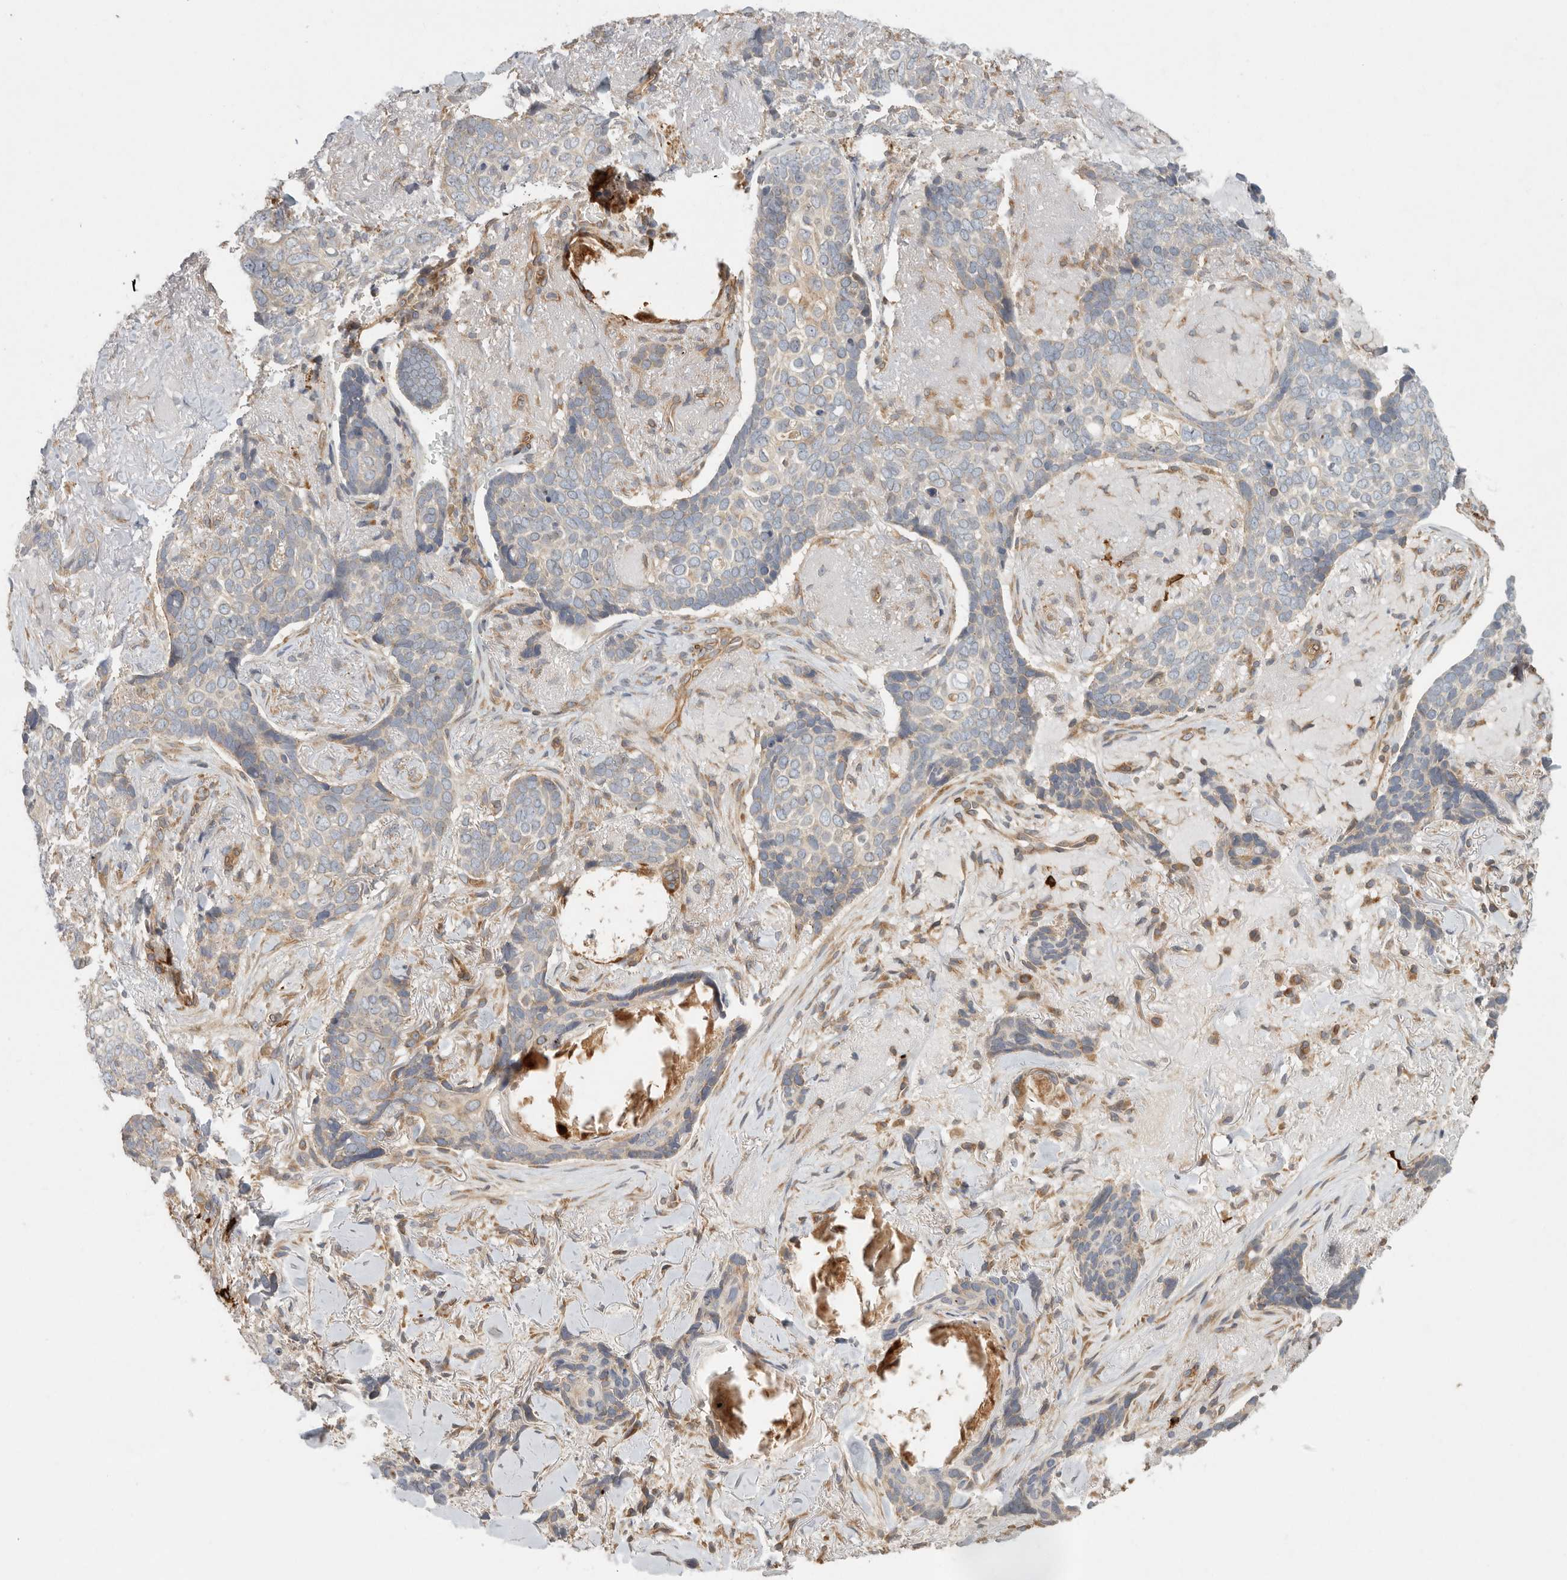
{"staining": {"intensity": "weak", "quantity": "25%-75%", "location": "cytoplasmic/membranous"}, "tissue": "skin cancer", "cell_type": "Tumor cells", "image_type": "cancer", "snomed": [{"axis": "morphology", "description": "Basal cell carcinoma"}, {"axis": "topography", "description": "Skin"}], "caption": "A histopathology image of skin basal cell carcinoma stained for a protein reveals weak cytoplasmic/membranous brown staining in tumor cells. (DAB (3,3'-diaminobenzidine) IHC with brightfield microscopy, high magnification).", "gene": "BCAP29", "patient": {"sex": "female", "age": 82}}